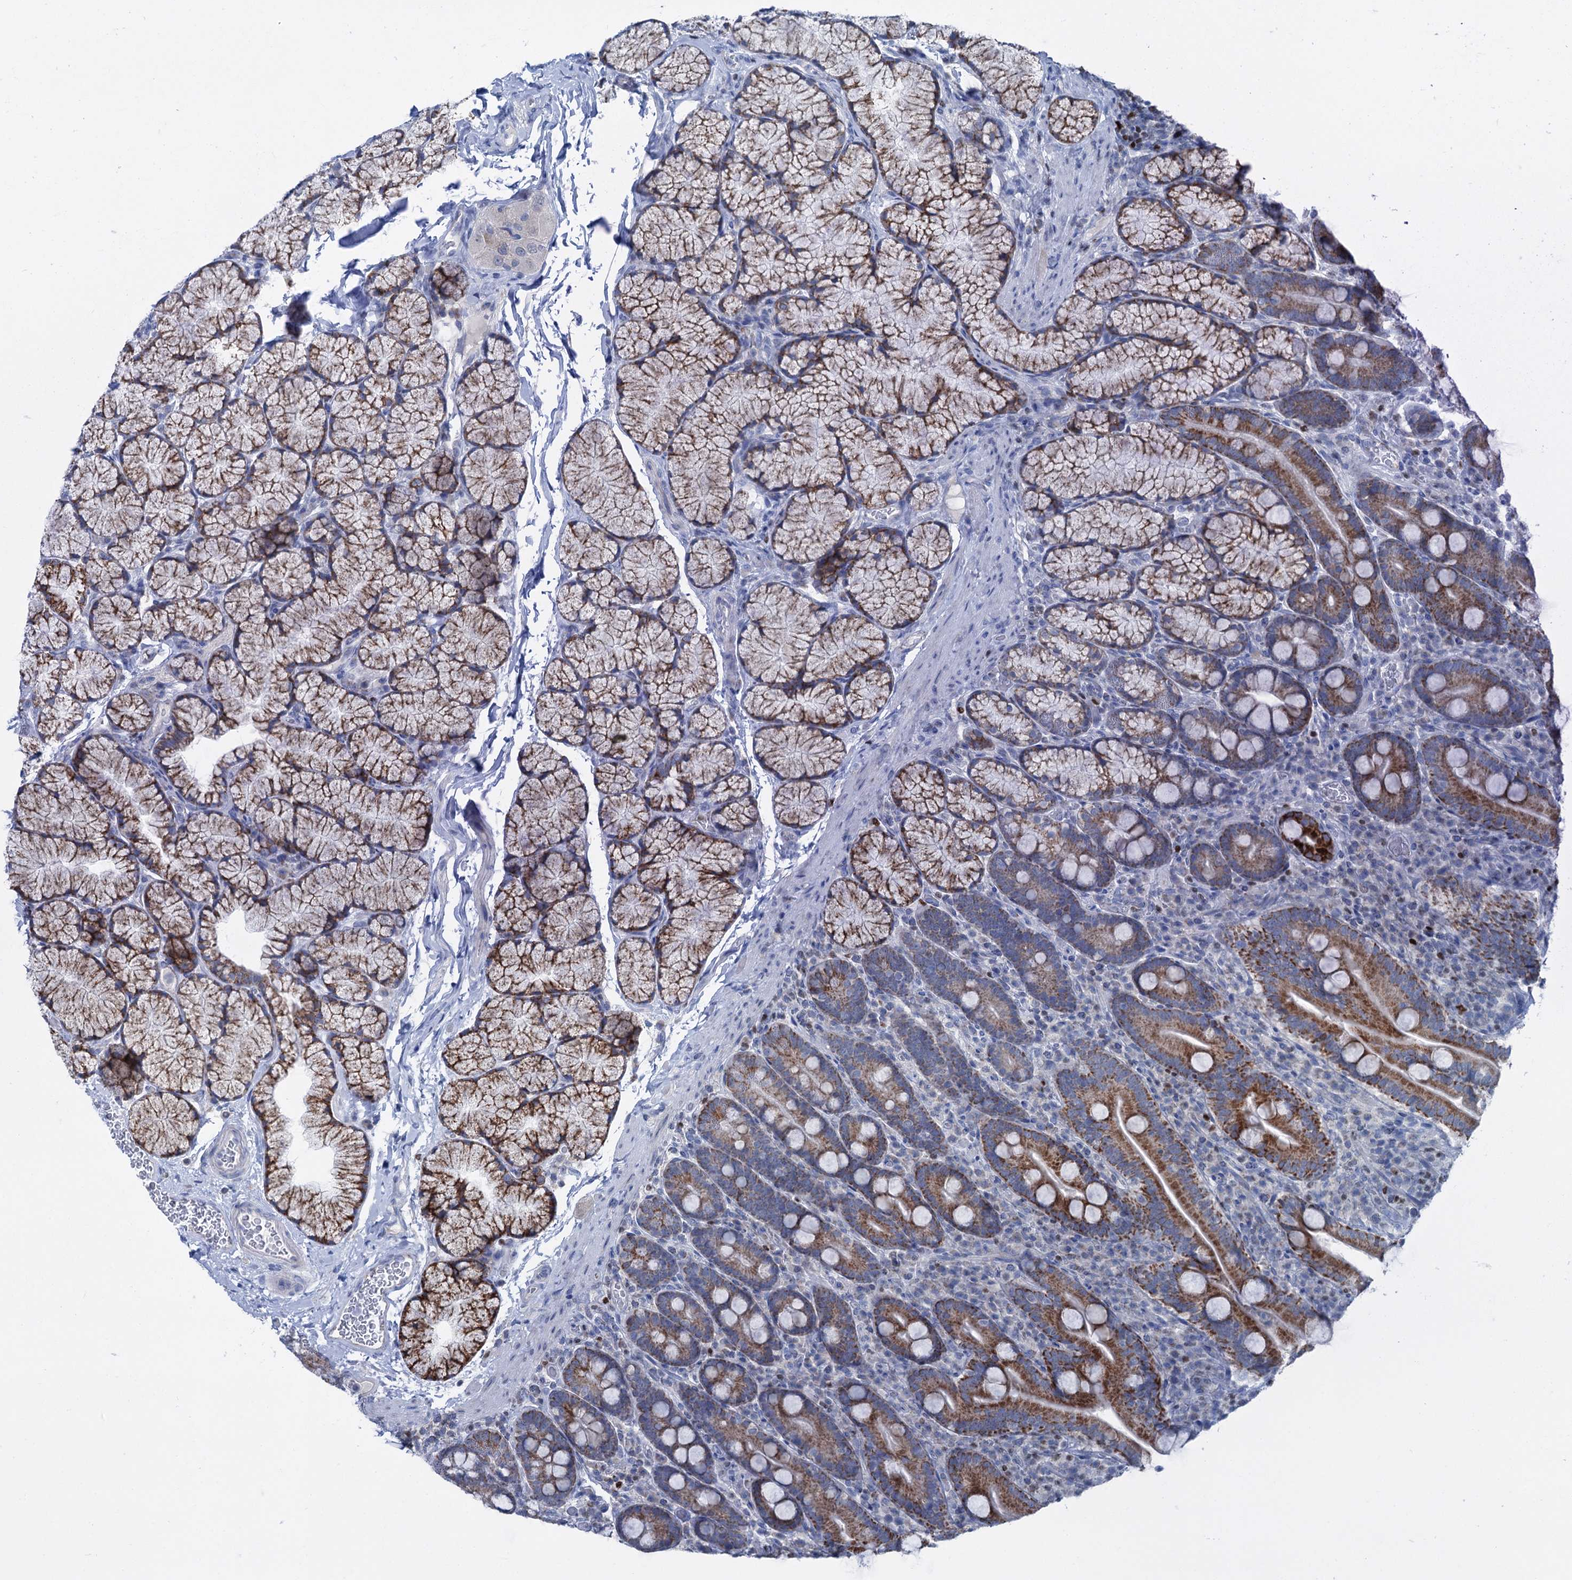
{"staining": {"intensity": "moderate", "quantity": ">75%", "location": "cytoplasmic/membranous"}, "tissue": "duodenum", "cell_type": "Glandular cells", "image_type": "normal", "snomed": [{"axis": "morphology", "description": "Normal tissue, NOS"}, {"axis": "topography", "description": "Duodenum"}], "caption": "Duodenum stained with DAB immunohistochemistry (IHC) reveals medium levels of moderate cytoplasmic/membranous expression in about >75% of glandular cells.", "gene": "ELP4", "patient": {"sex": "male", "age": 35}}